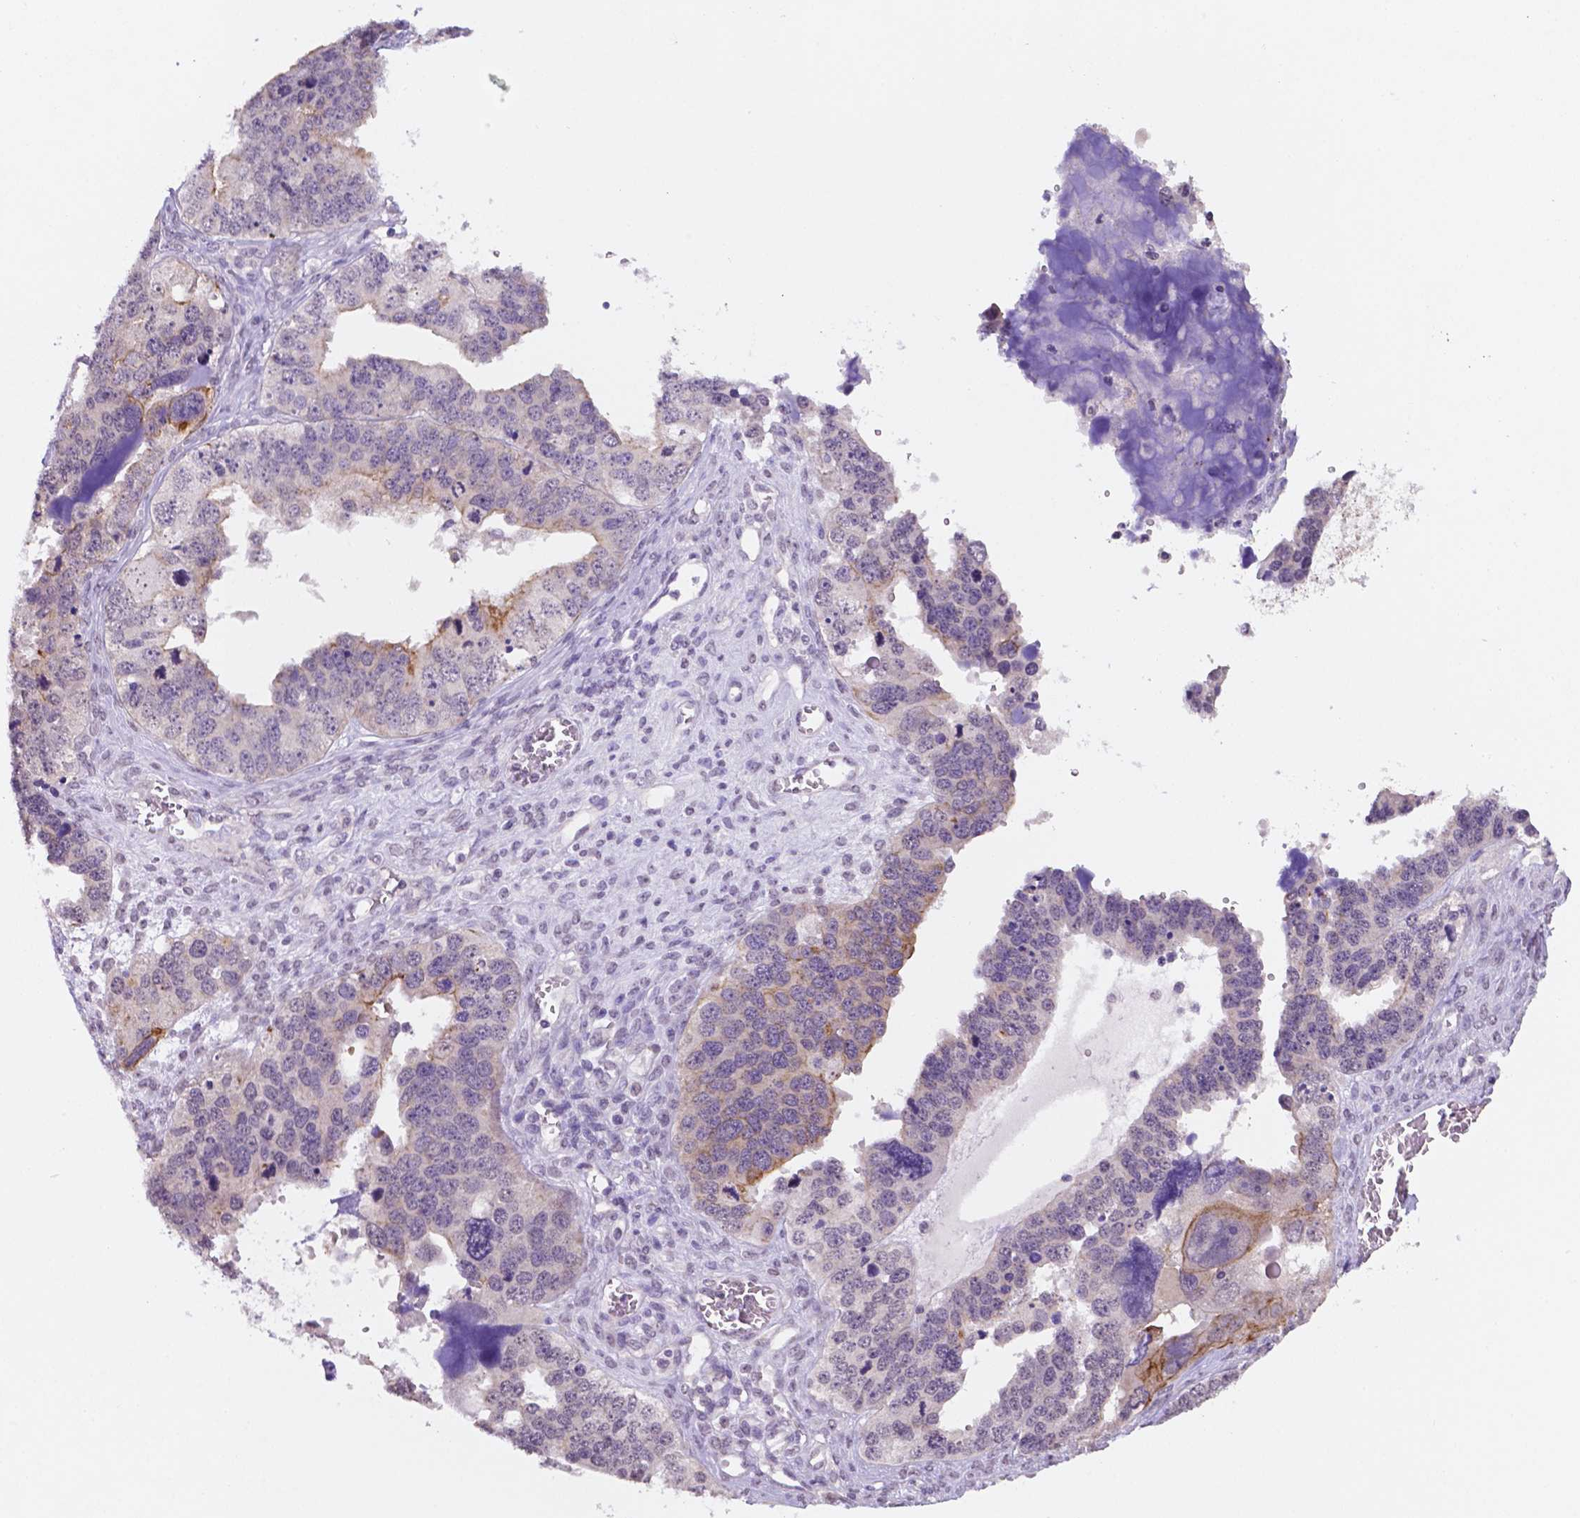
{"staining": {"intensity": "moderate", "quantity": "<25%", "location": "cytoplasmic/membranous"}, "tissue": "ovarian cancer", "cell_type": "Tumor cells", "image_type": "cancer", "snomed": [{"axis": "morphology", "description": "Cystadenocarcinoma, serous, NOS"}, {"axis": "topography", "description": "Ovary"}], "caption": "Ovarian cancer (serous cystadenocarcinoma) tissue exhibits moderate cytoplasmic/membranous positivity in approximately <25% of tumor cells, visualized by immunohistochemistry.", "gene": "SHLD3", "patient": {"sex": "female", "age": 76}}